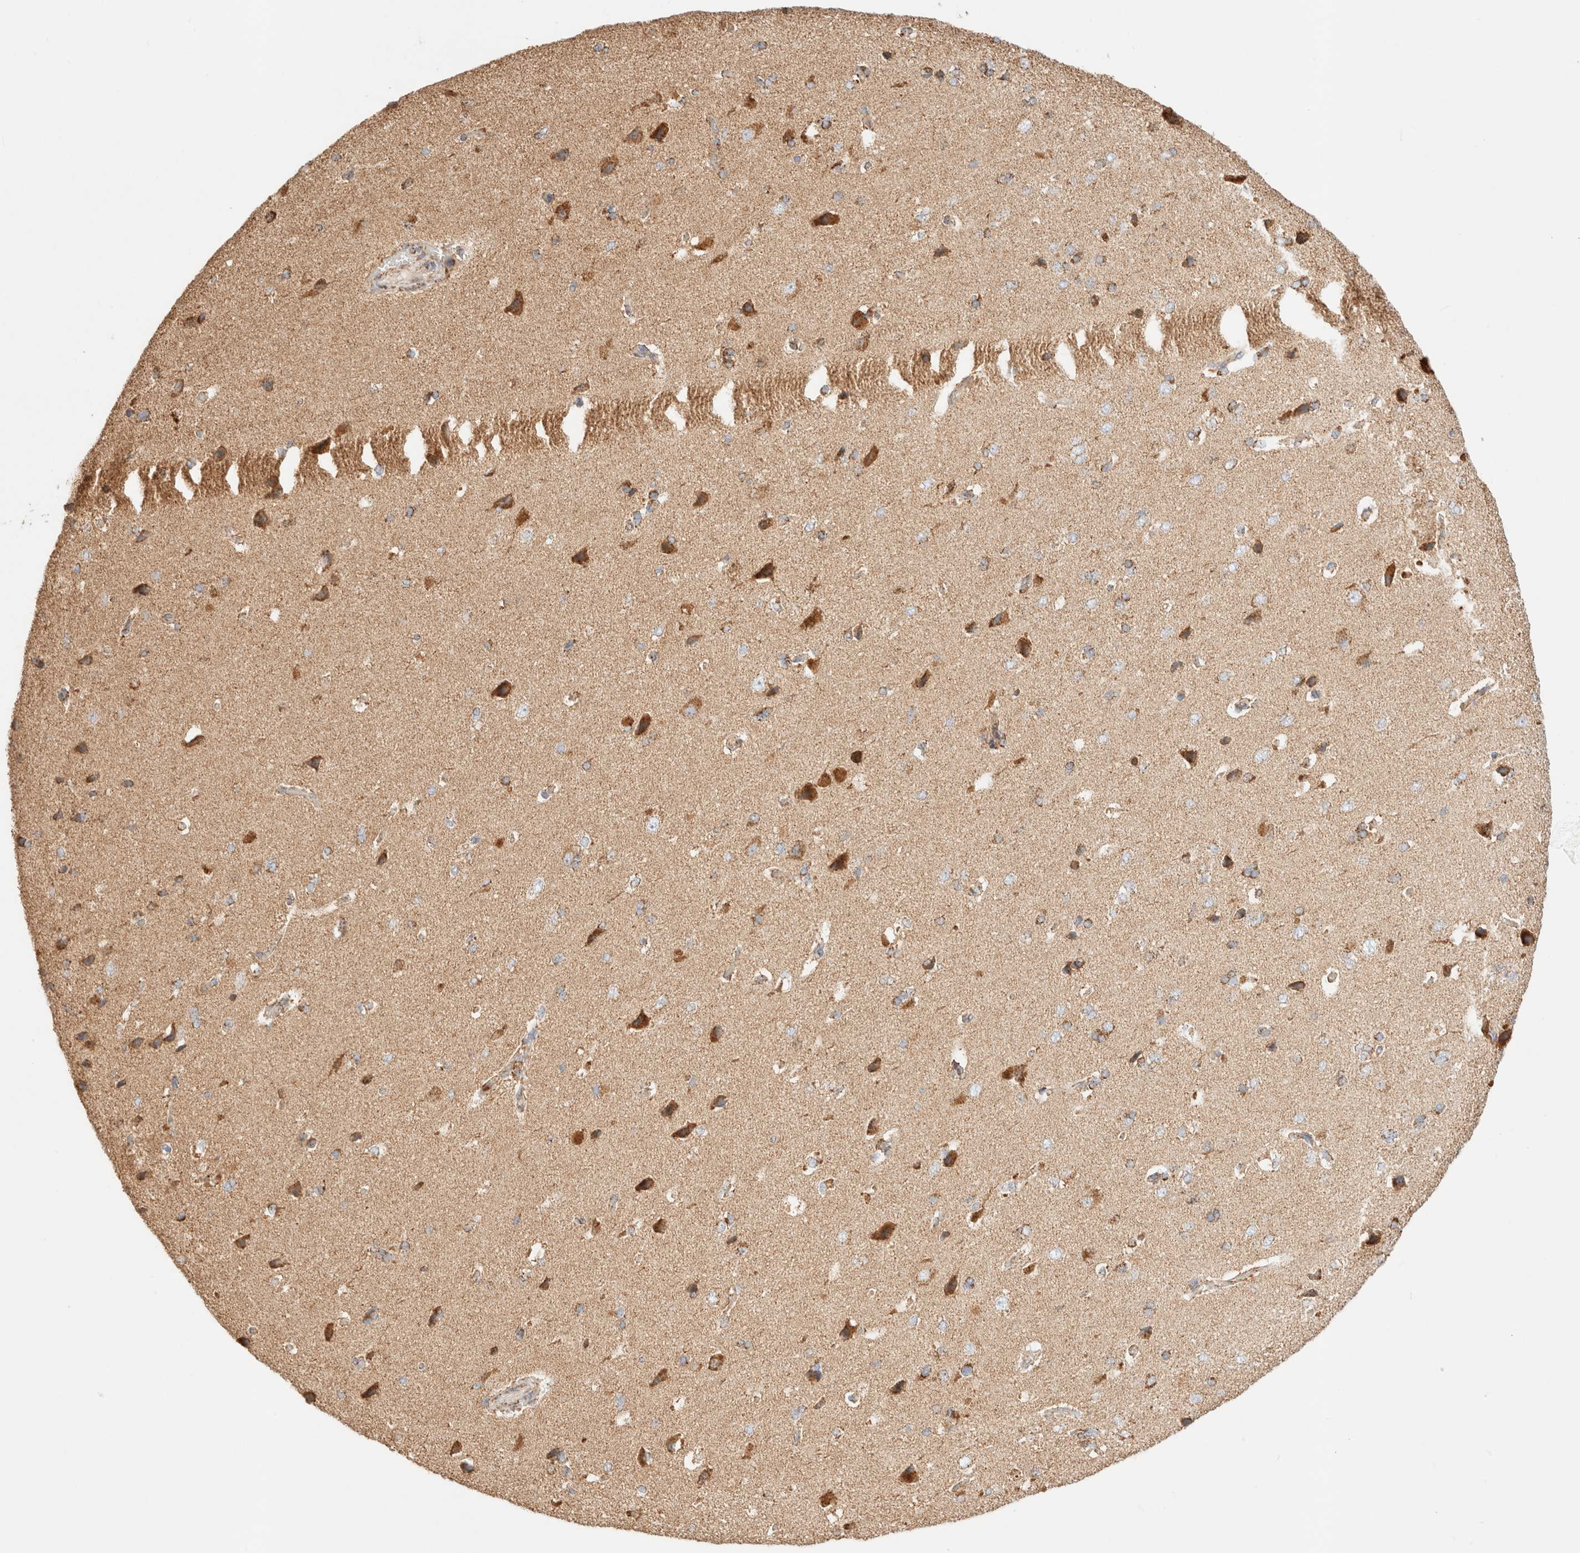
{"staining": {"intensity": "moderate", "quantity": "25%-75%", "location": "cytoplasmic/membranous"}, "tissue": "cerebral cortex", "cell_type": "Endothelial cells", "image_type": "normal", "snomed": [{"axis": "morphology", "description": "Normal tissue, NOS"}, {"axis": "topography", "description": "Cerebral cortex"}], "caption": "Moderate cytoplasmic/membranous expression is appreciated in approximately 25%-75% of endothelial cells in normal cerebral cortex.", "gene": "PHB2", "patient": {"sex": "male", "age": 62}}